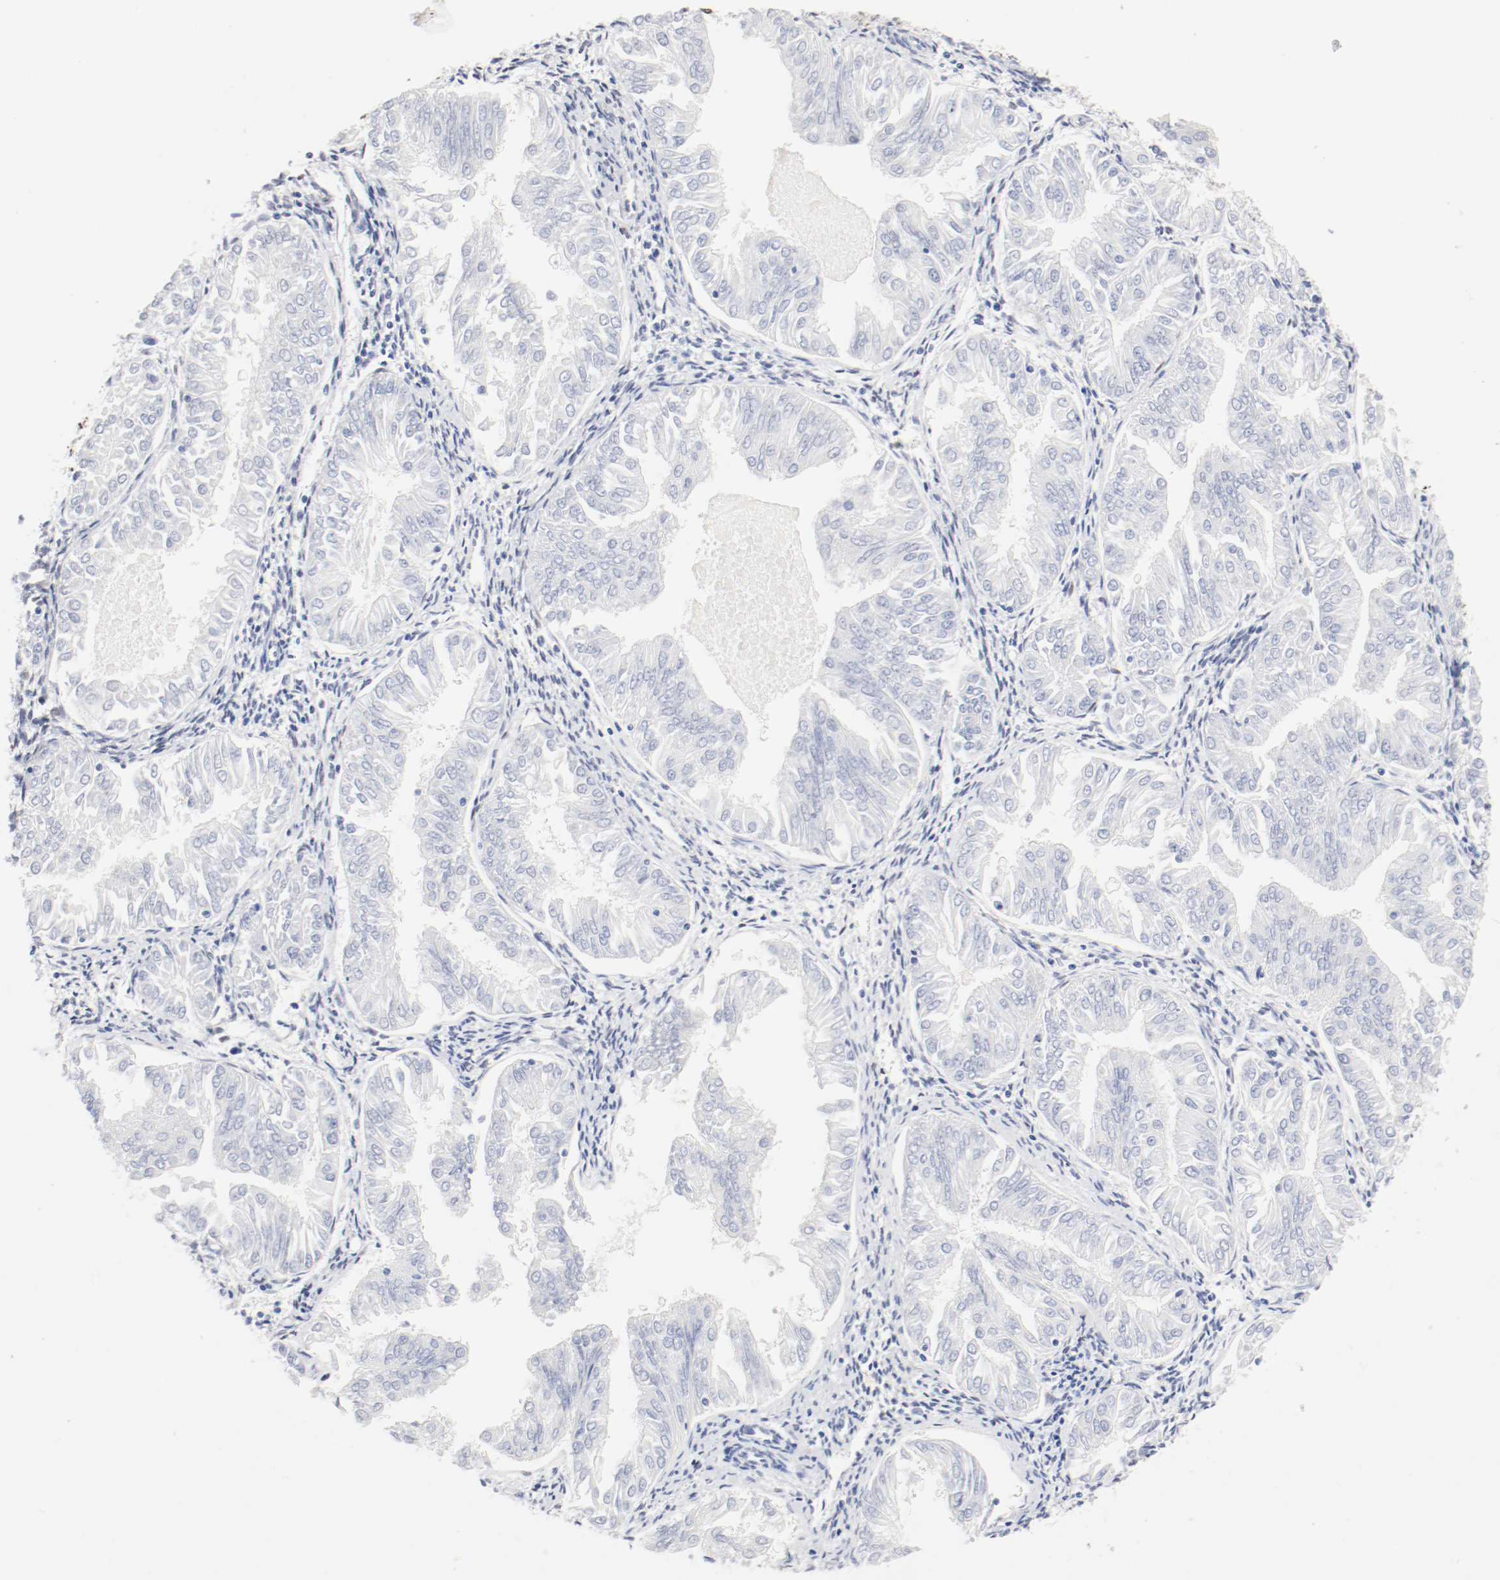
{"staining": {"intensity": "negative", "quantity": "none", "location": "none"}, "tissue": "endometrial cancer", "cell_type": "Tumor cells", "image_type": "cancer", "snomed": [{"axis": "morphology", "description": "Adenocarcinoma, NOS"}, {"axis": "topography", "description": "Endometrium"}], "caption": "This is a photomicrograph of immunohistochemistry (IHC) staining of endometrial cancer, which shows no staining in tumor cells.", "gene": "CTBP1", "patient": {"sex": "female", "age": 53}}